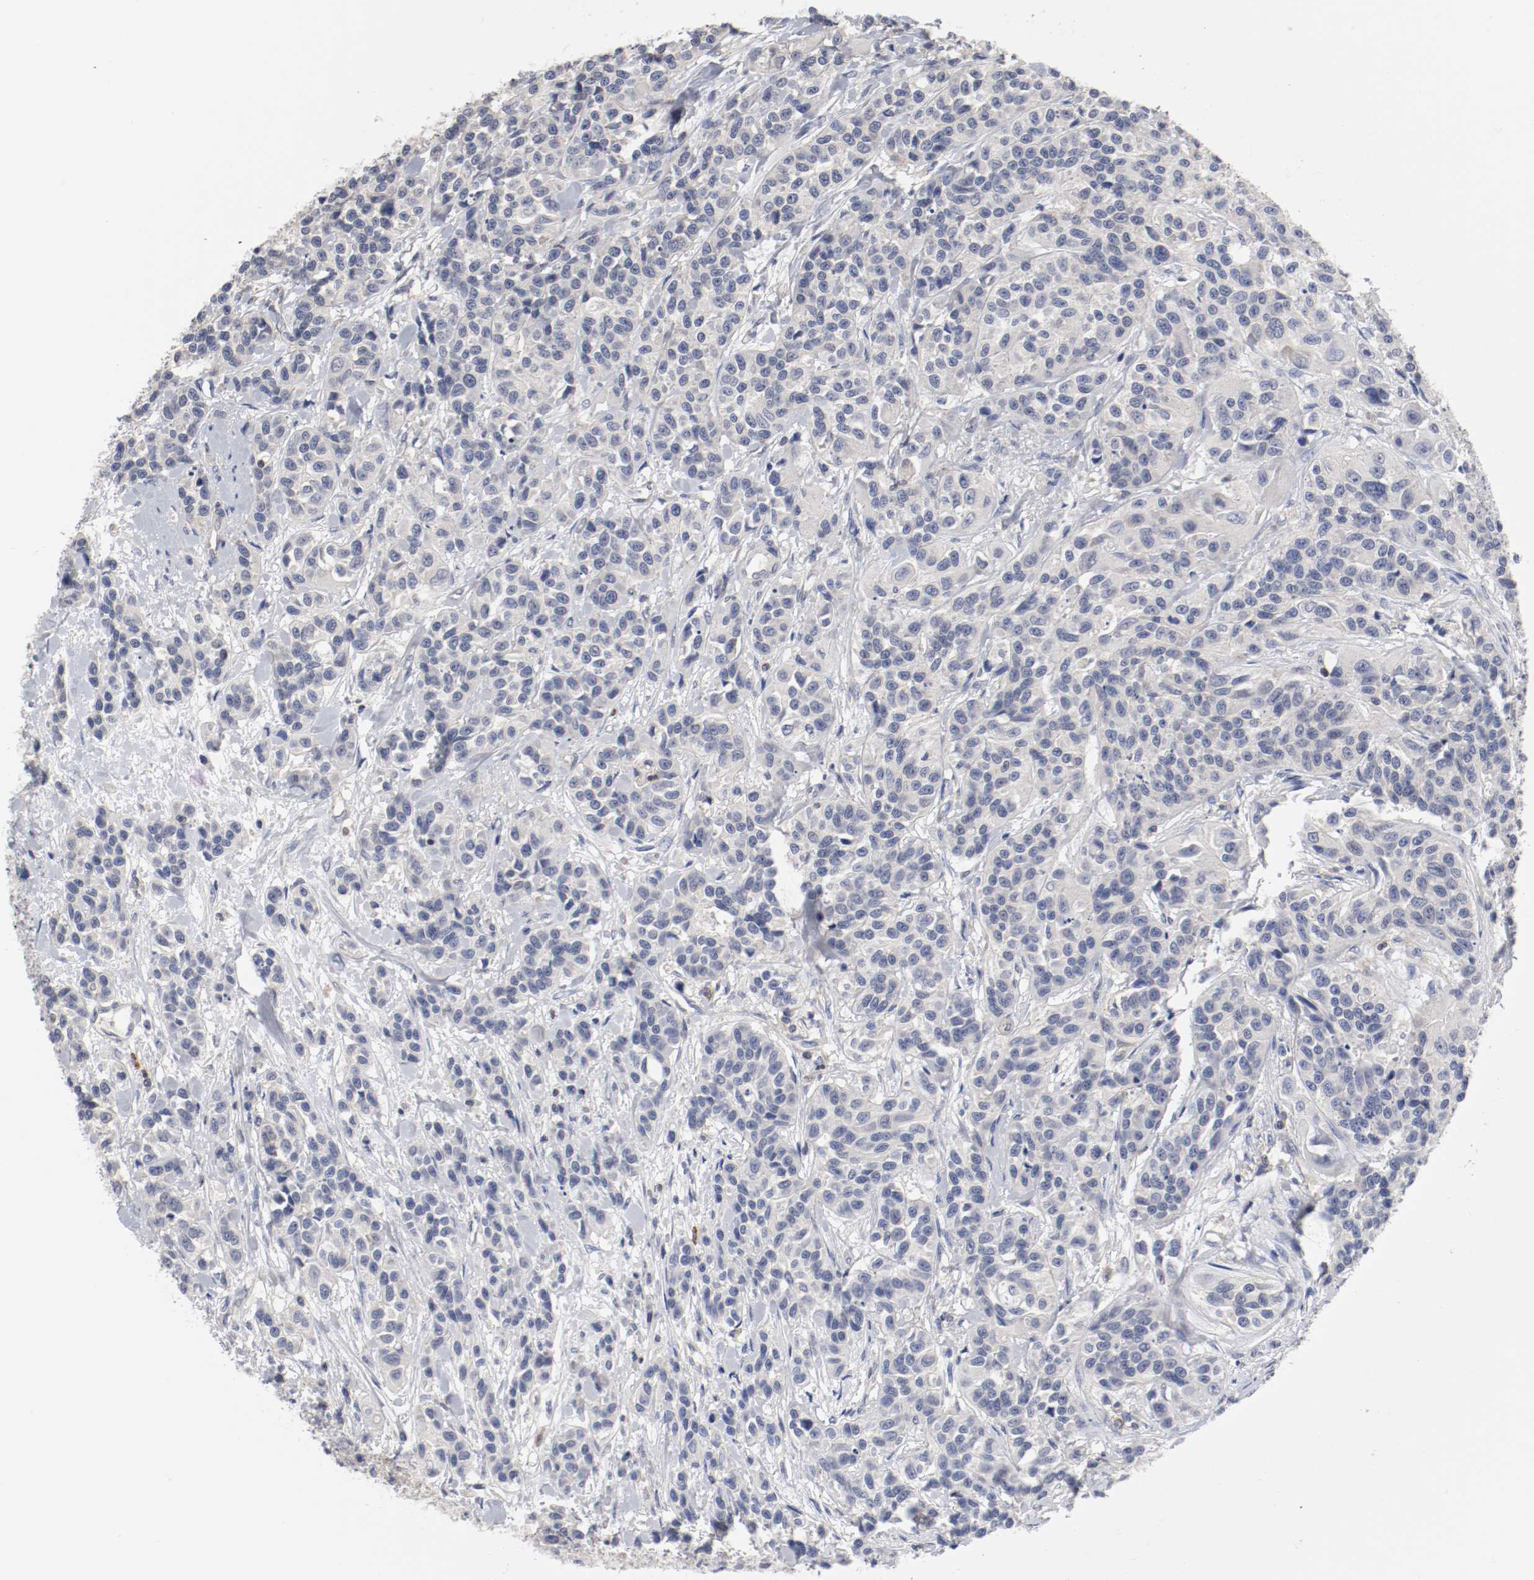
{"staining": {"intensity": "negative", "quantity": "none", "location": "none"}, "tissue": "urothelial cancer", "cell_type": "Tumor cells", "image_type": "cancer", "snomed": [{"axis": "morphology", "description": "Urothelial carcinoma, High grade"}, {"axis": "topography", "description": "Urinary bladder"}], "caption": "Tumor cells show no significant protein expression in urothelial cancer.", "gene": "CBL", "patient": {"sex": "female", "age": 81}}